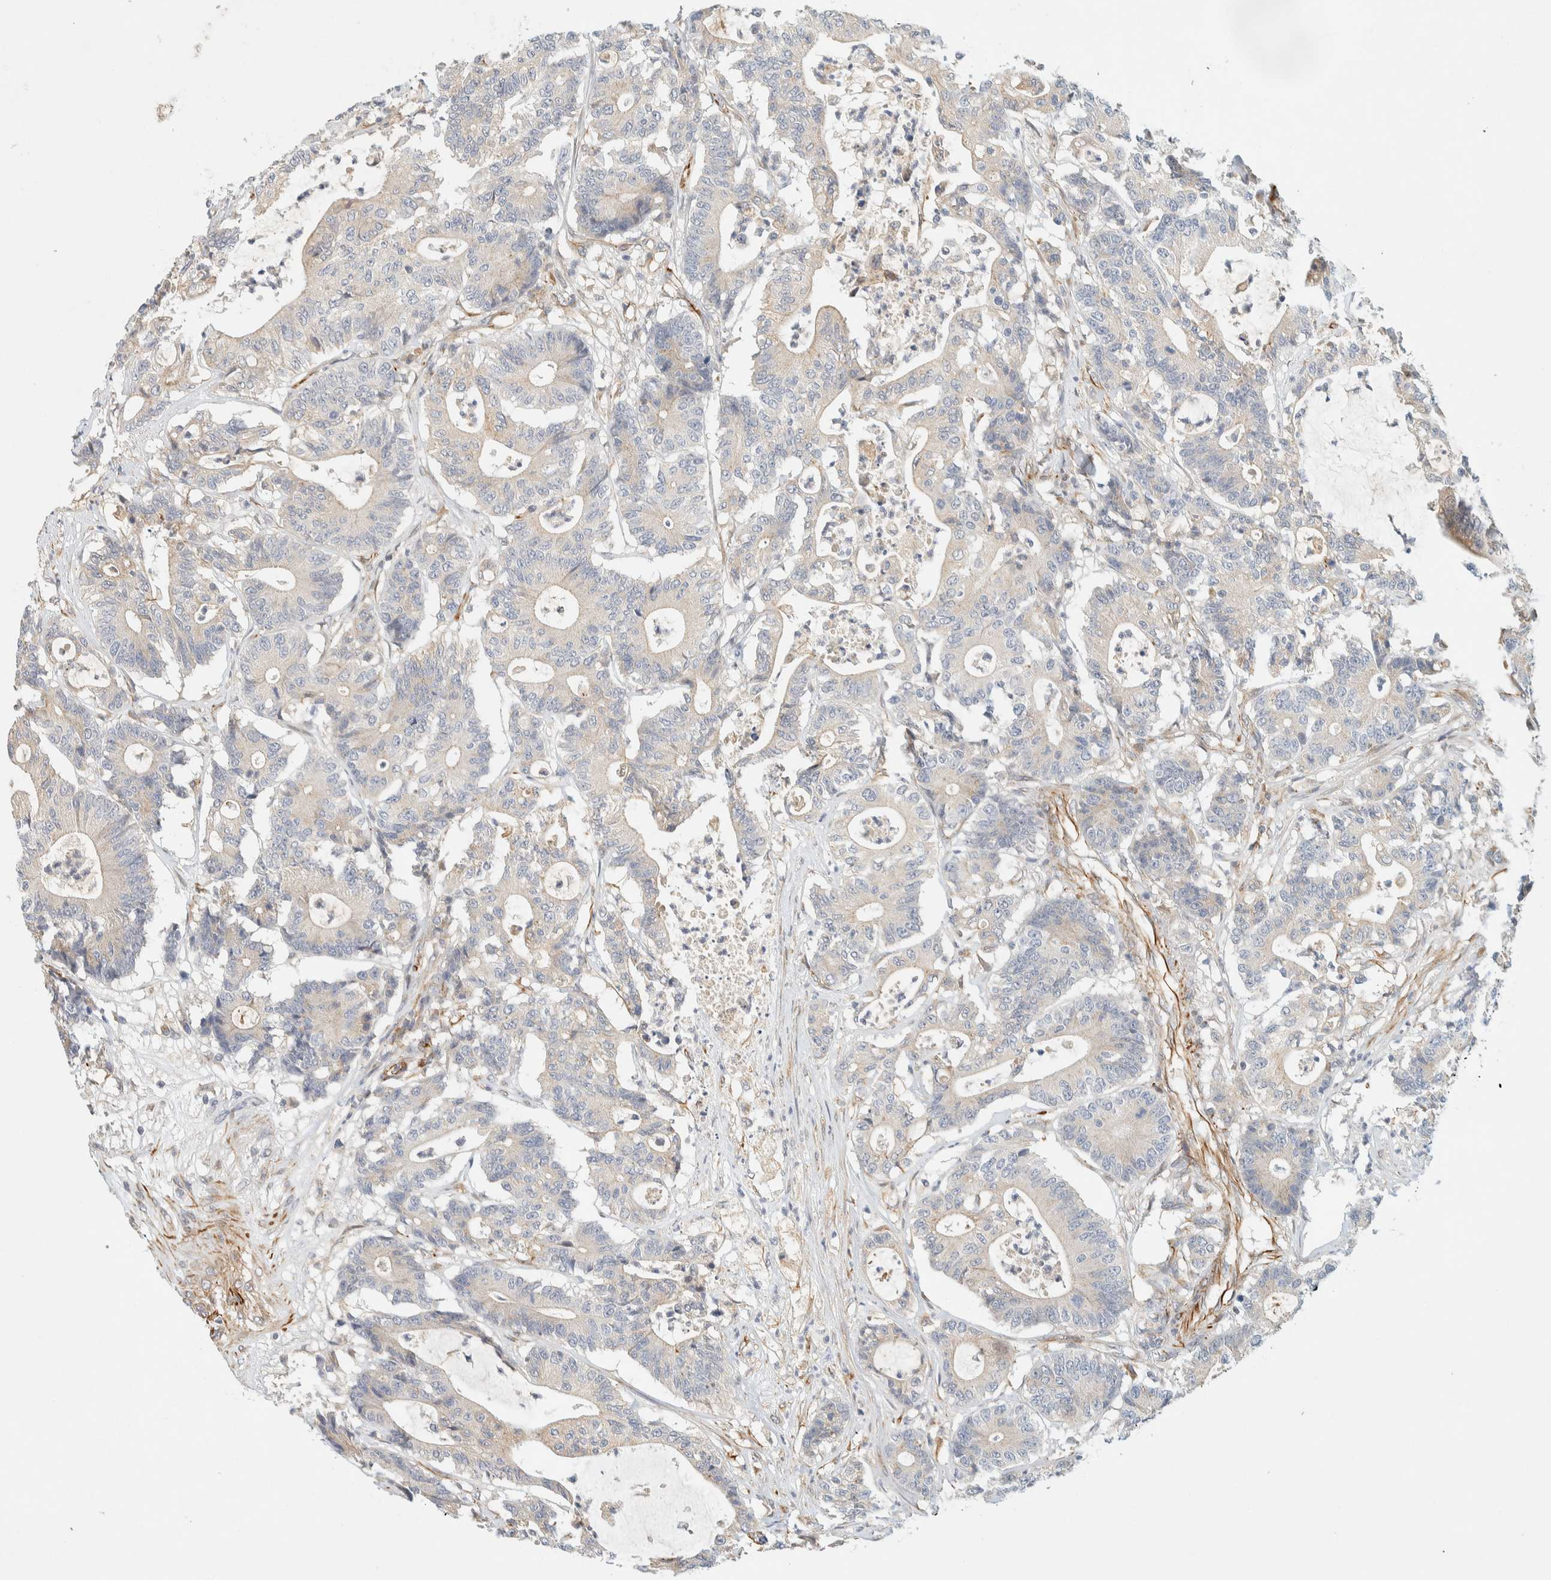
{"staining": {"intensity": "negative", "quantity": "none", "location": "none"}, "tissue": "colorectal cancer", "cell_type": "Tumor cells", "image_type": "cancer", "snomed": [{"axis": "morphology", "description": "Adenocarcinoma, NOS"}, {"axis": "topography", "description": "Colon"}], "caption": "A histopathology image of human colorectal cancer (adenocarcinoma) is negative for staining in tumor cells.", "gene": "FAT1", "patient": {"sex": "female", "age": 84}}